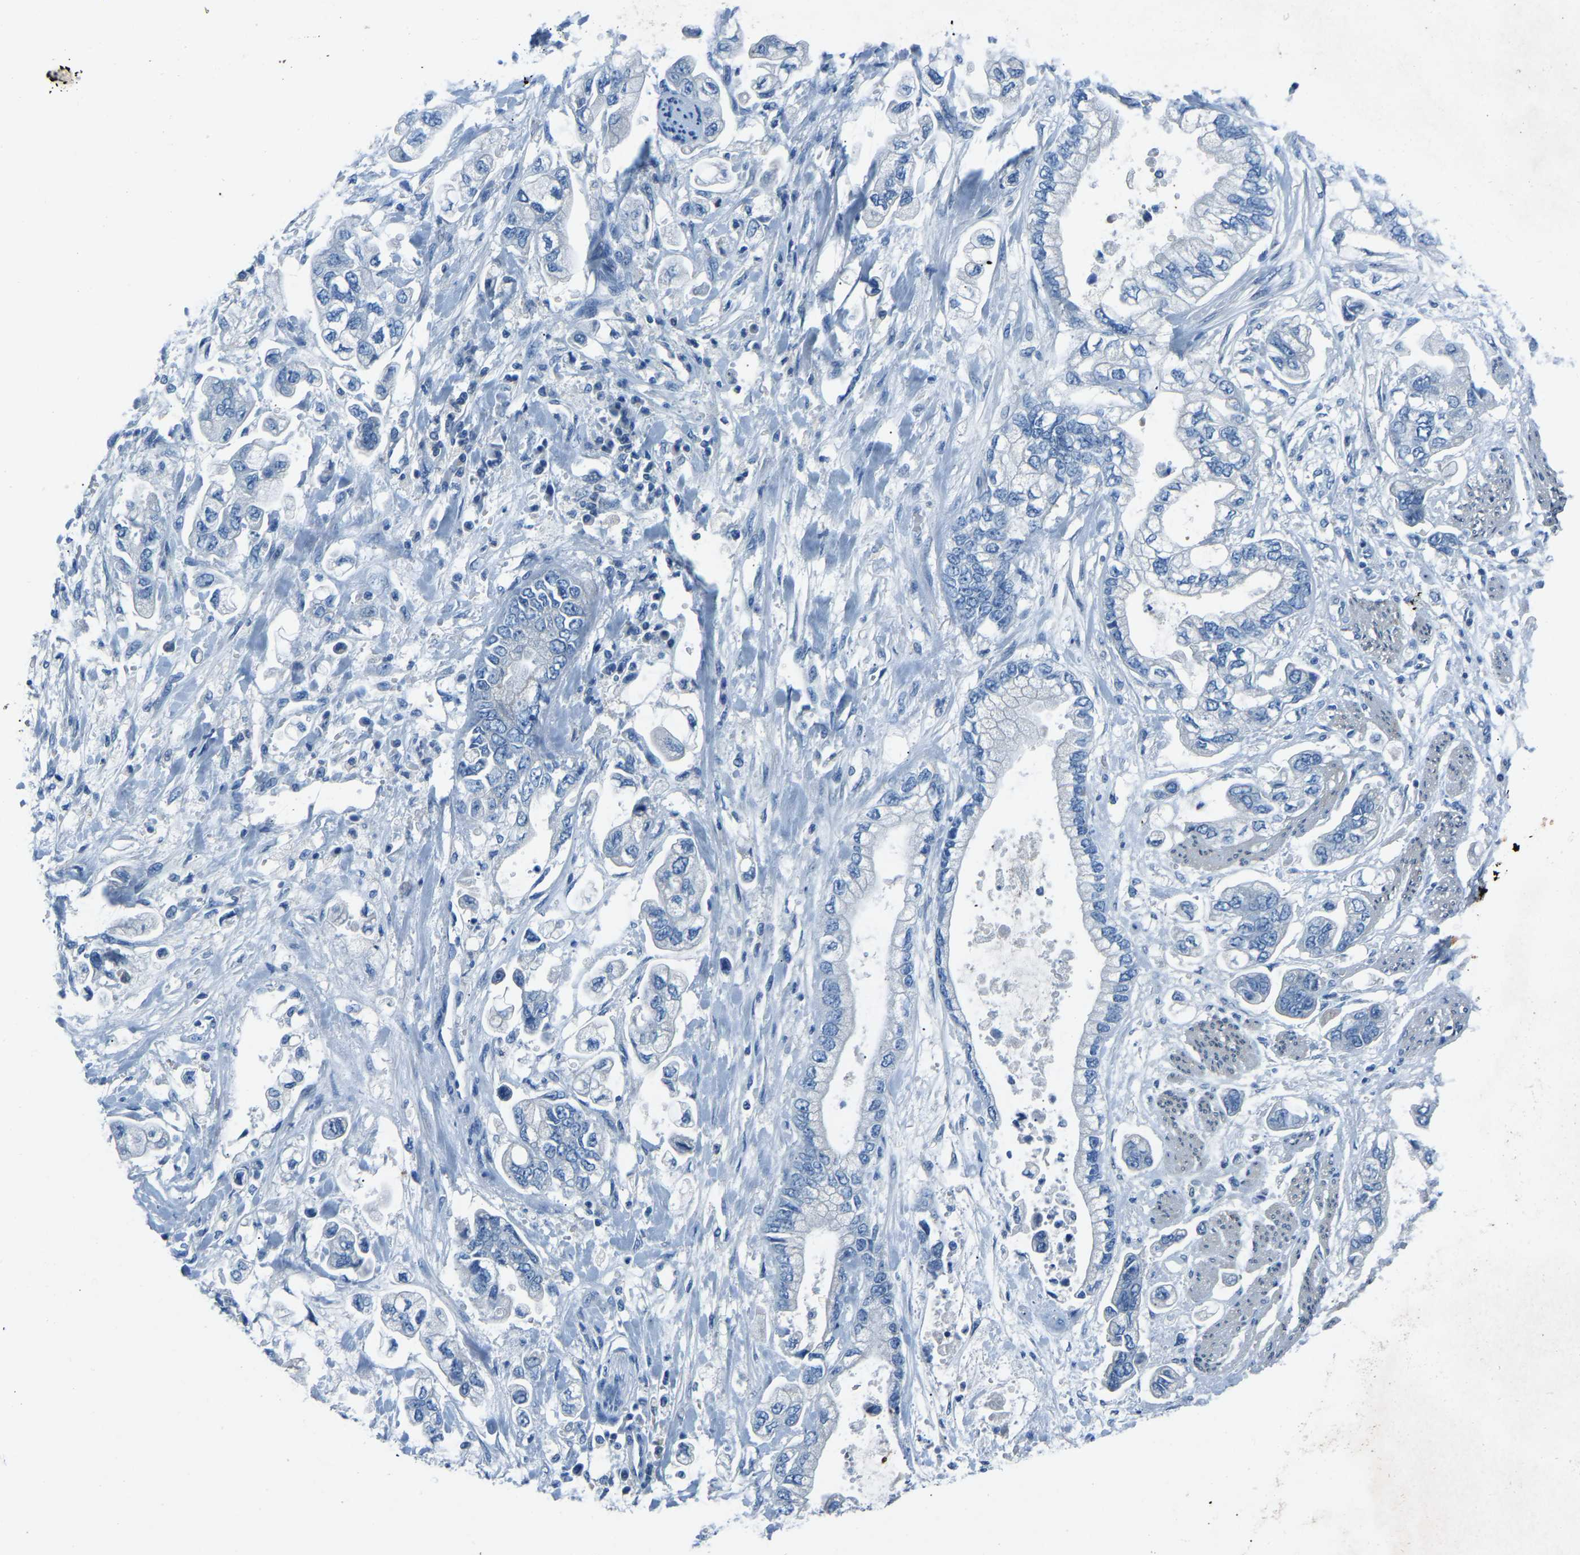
{"staining": {"intensity": "negative", "quantity": "none", "location": "none"}, "tissue": "stomach cancer", "cell_type": "Tumor cells", "image_type": "cancer", "snomed": [{"axis": "morphology", "description": "Normal tissue, NOS"}, {"axis": "morphology", "description": "Adenocarcinoma, NOS"}, {"axis": "topography", "description": "Stomach"}], "caption": "IHC of human adenocarcinoma (stomach) reveals no positivity in tumor cells. (DAB (3,3'-diaminobenzidine) immunohistochemistry visualized using brightfield microscopy, high magnification).", "gene": "XIRP1", "patient": {"sex": "male", "age": 62}}